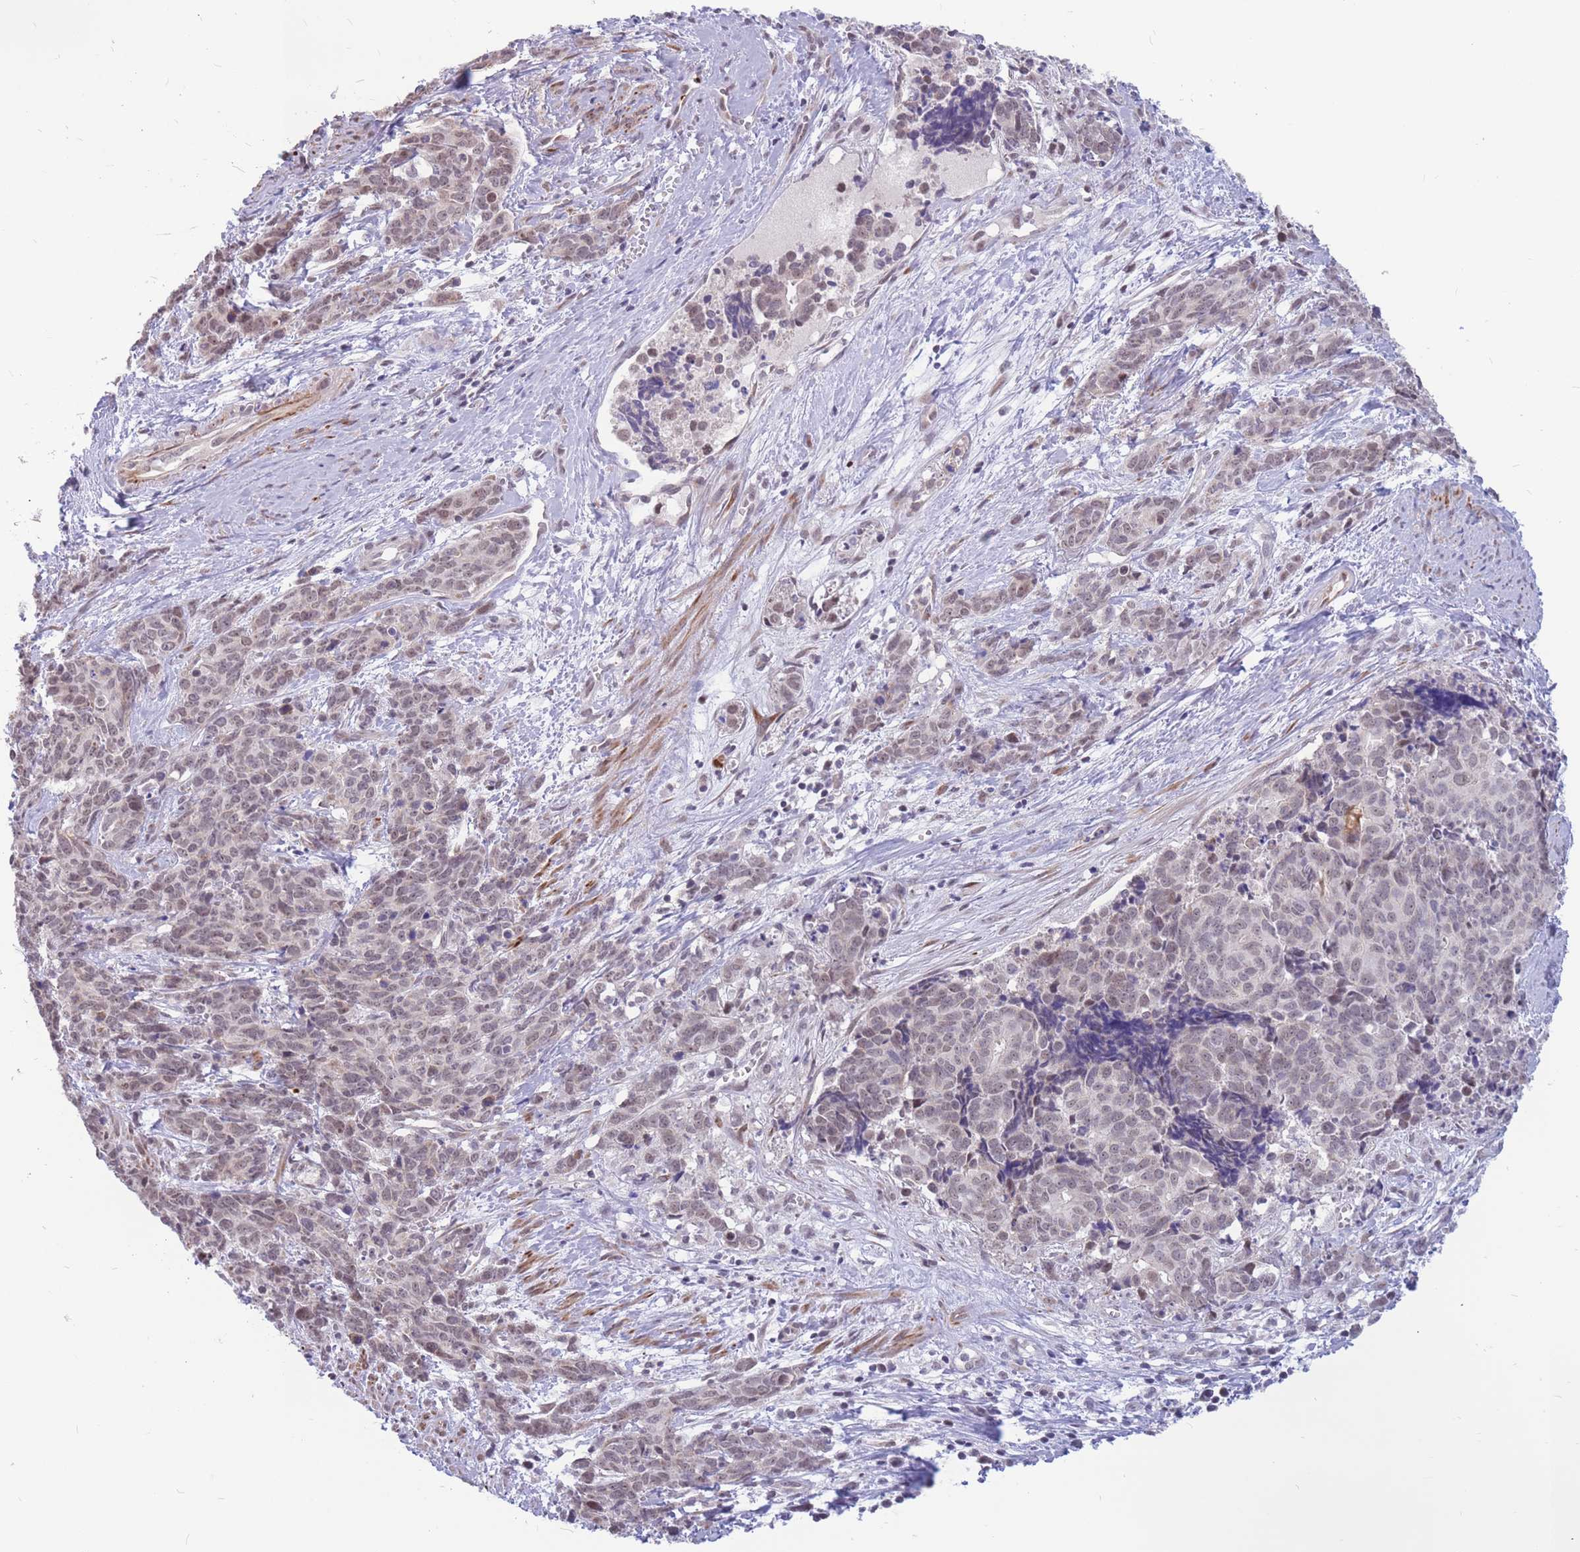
{"staining": {"intensity": "weak", "quantity": "25%-75%", "location": "nuclear"}, "tissue": "cervical cancer", "cell_type": "Tumor cells", "image_type": "cancer", "snomed": [{"axis": "morphology", "description": "Squamous cell carcinoma, NOS"}, {"axis": "topography", "description": "Cervix"}], "caption": "Human squamous cell carcinoma (cervical) stained with a brown dye displays weak nuclear positive expression in approximately 25%-75% of tumor cells.", "gene": "ADD2", "patient": {"sex": "female", "age": 60}}